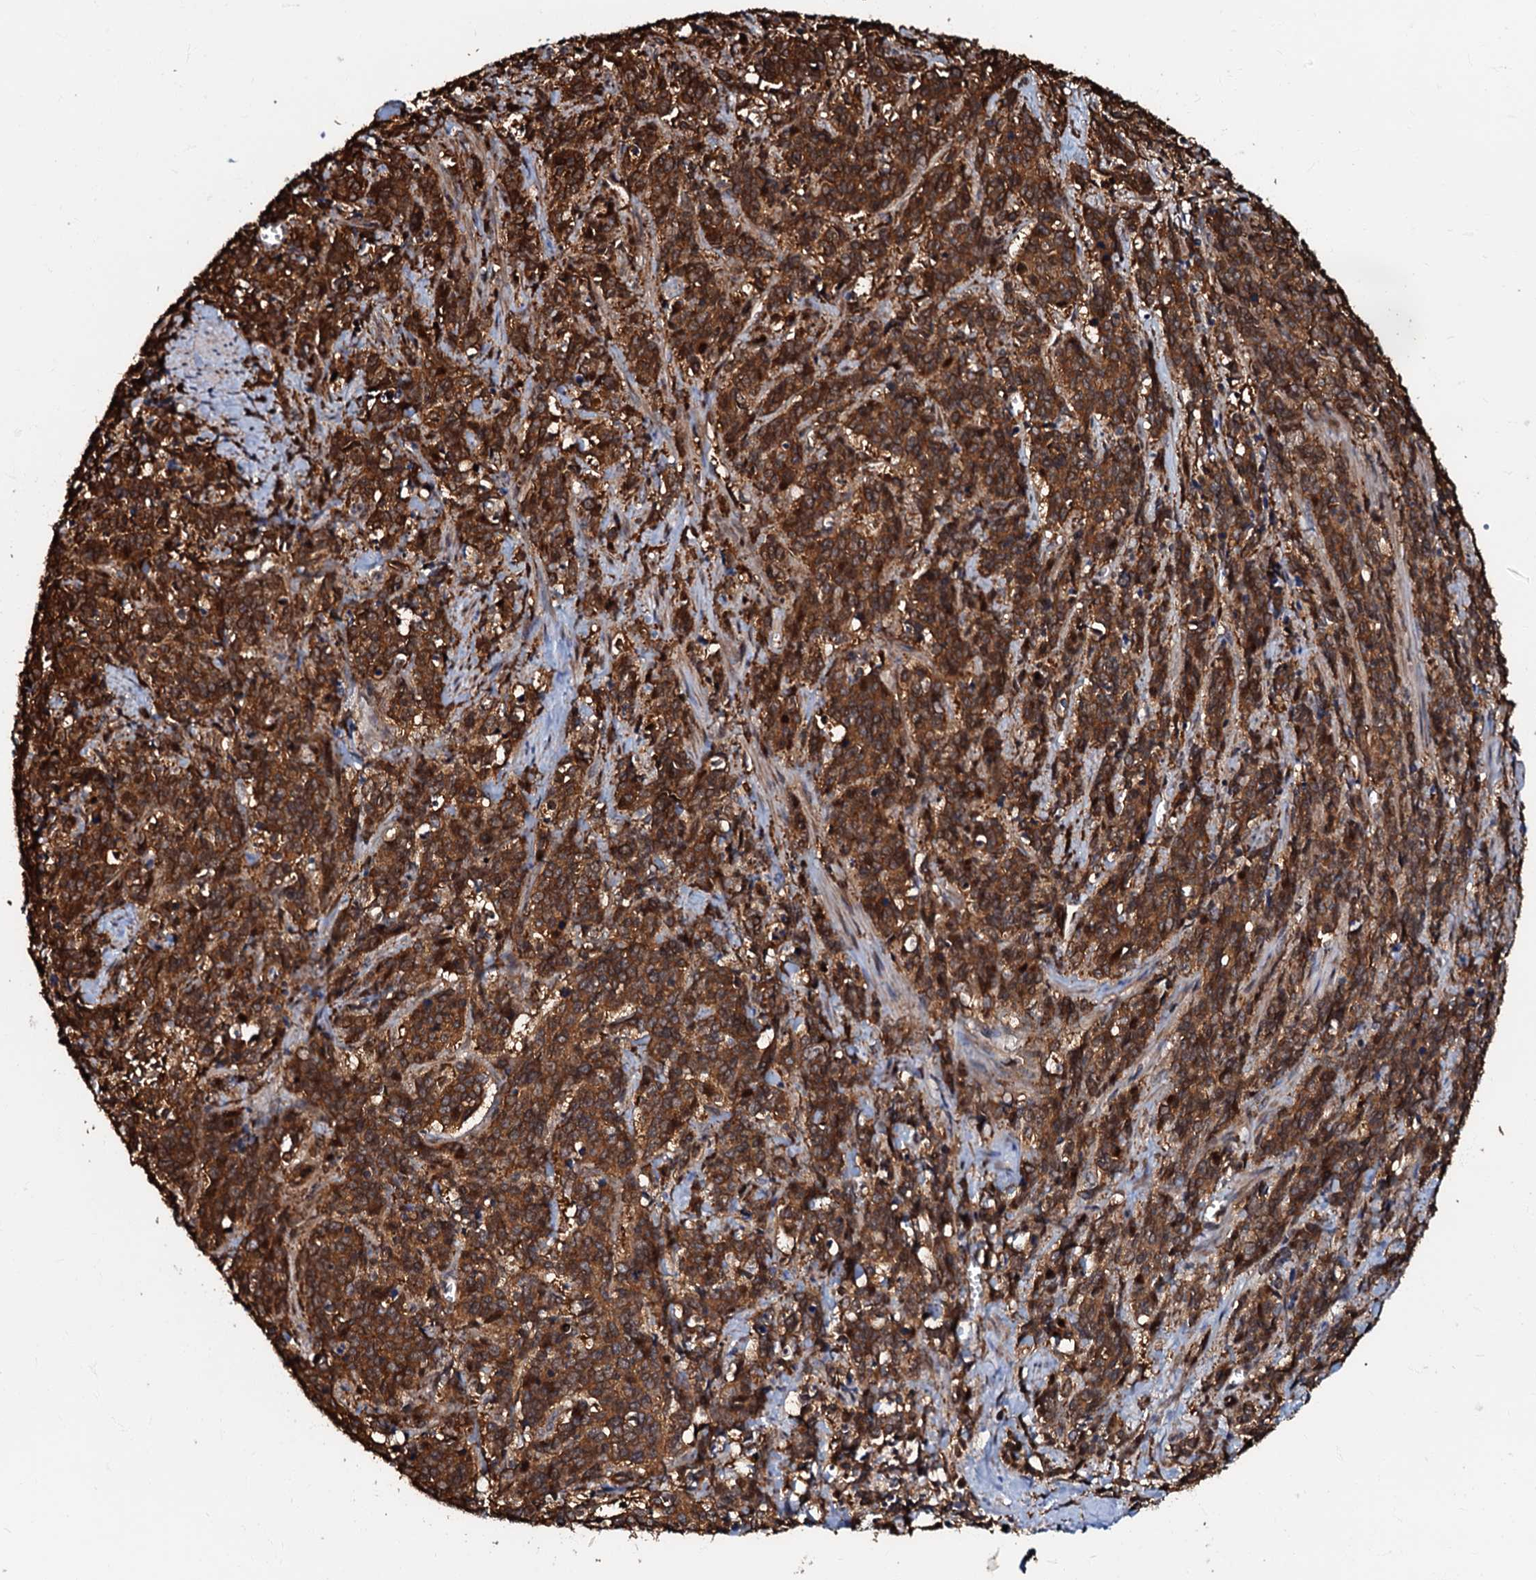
{"staining": {"intensity": "strong", "quantity": ">75%", "location": "cytoplasmic/membranous"}, "tissue": "cervical cancer", "cell_type": "Tumor cells", "image_type": "cancer", "snomed": [{"axis": "morphology", "description": "Squamous cell carcinoma, NOS"}, {"axis": "topography", "description": "Cervix"}], "caption": "Cervical squamous cell carcinoma stained with immunohistochemistry shows strong cytoplasmic/membranous expression in about >75% of tumor cells. Using DAB (3,3'-diaminobenzidine) (brown) and hematoxylin (blue) stains, captured at high magnification using brightfield microscopy.", "gene": "OSBP", "patient": {"sex": "female", "age": 60}}